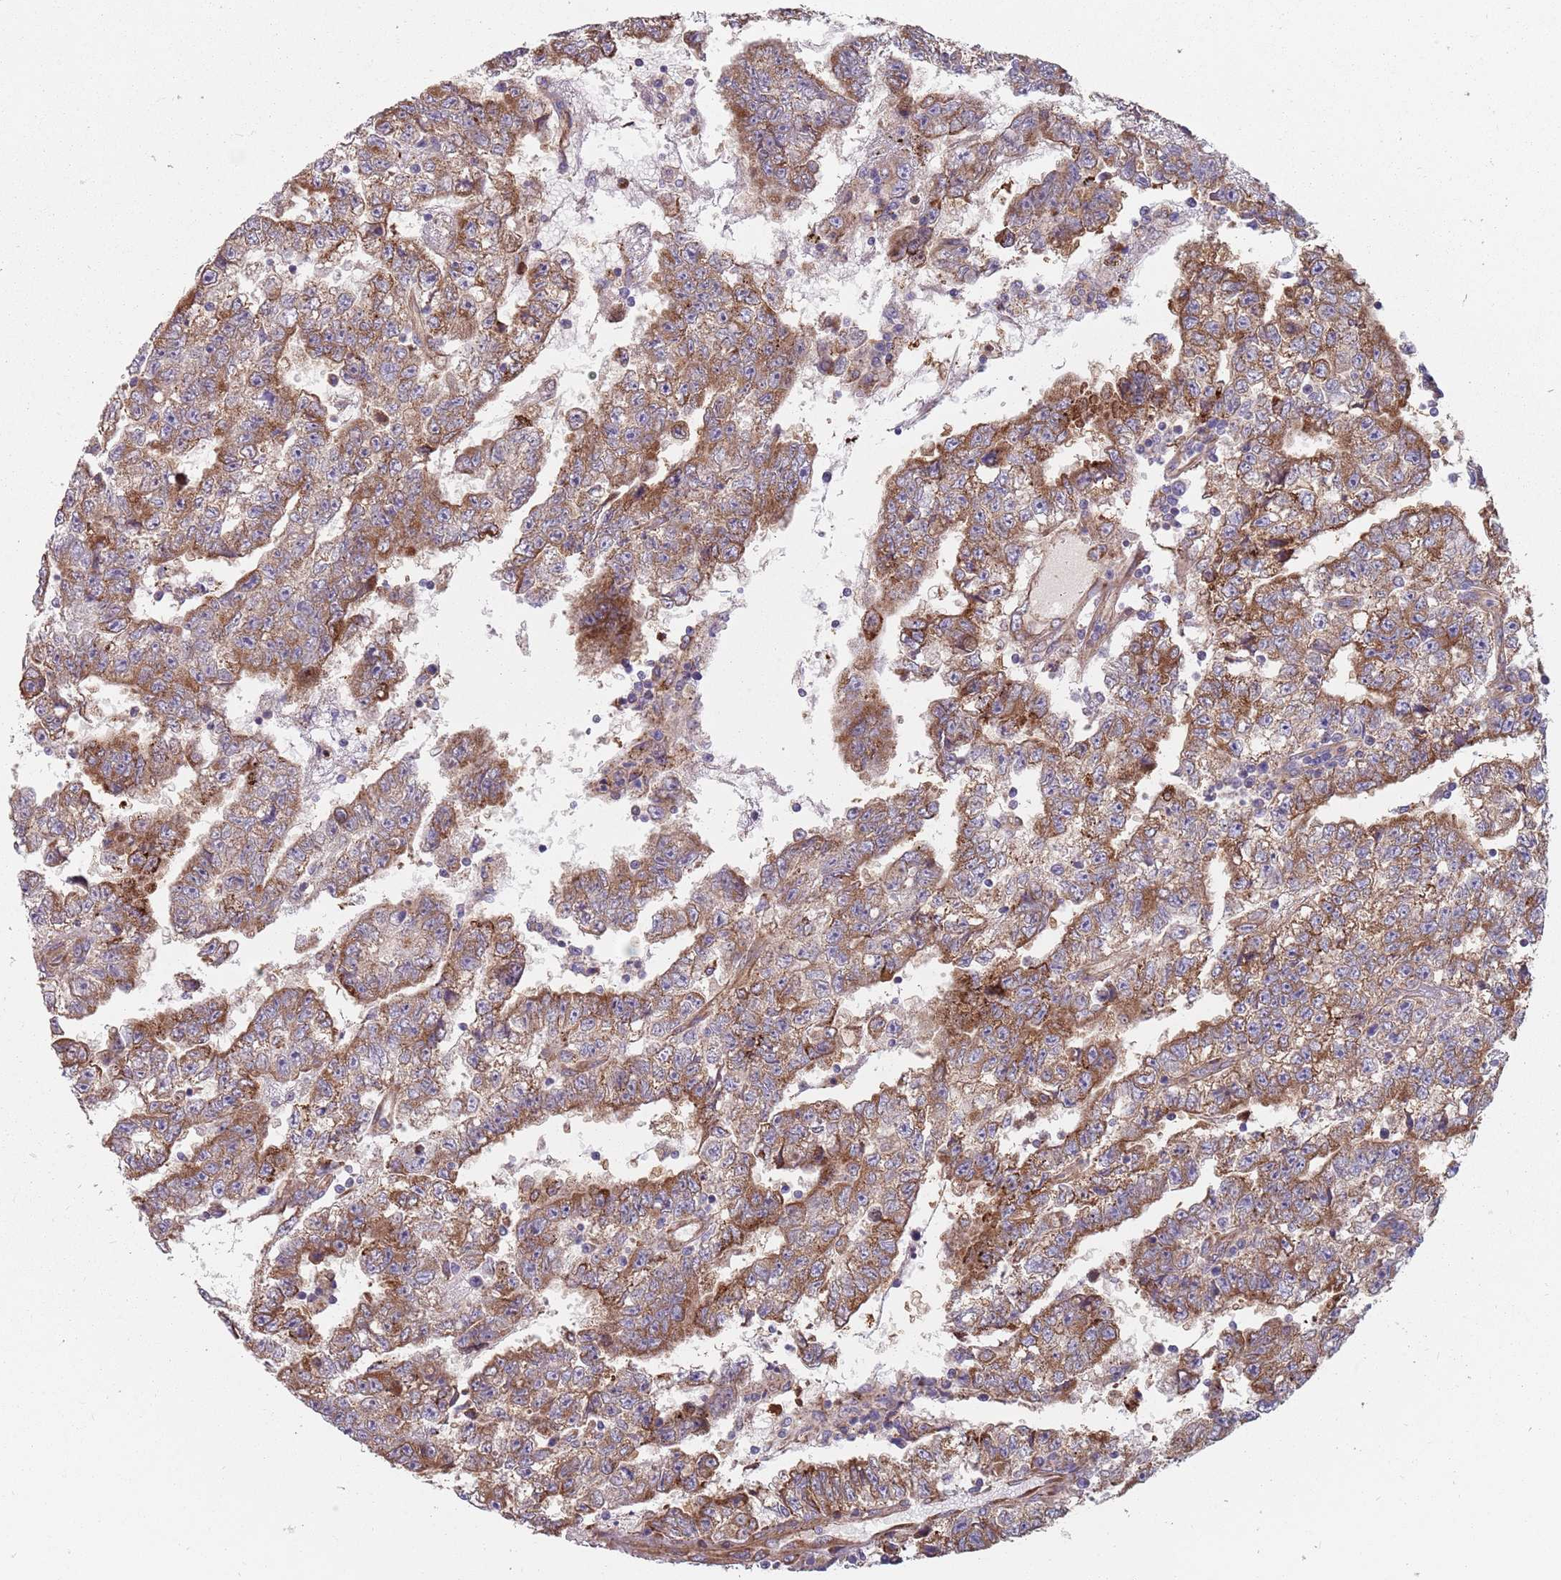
{"staining": {"intensity": "moderate", "quantity": ">75%", "location": "cytoplasmic/membranous"}, "tissue": "testis cancer", "cell_type": "Tumor cells", "image_type": "cancer", "snomed": [{"axis": "morphology", "description": "Carcinoma, Embryonal, NOS"}, {"axis": "topography", "description": "Testis"}], "caption": "This micrograph exhibits IHC staining of testis cancer (embryonal carcinoma), with medium moderate cytoplasmic/membranous positivity in about >75% of tumor cells.", "gene": "SPDL1", "patient": {"sex": "male", "age": 25}}